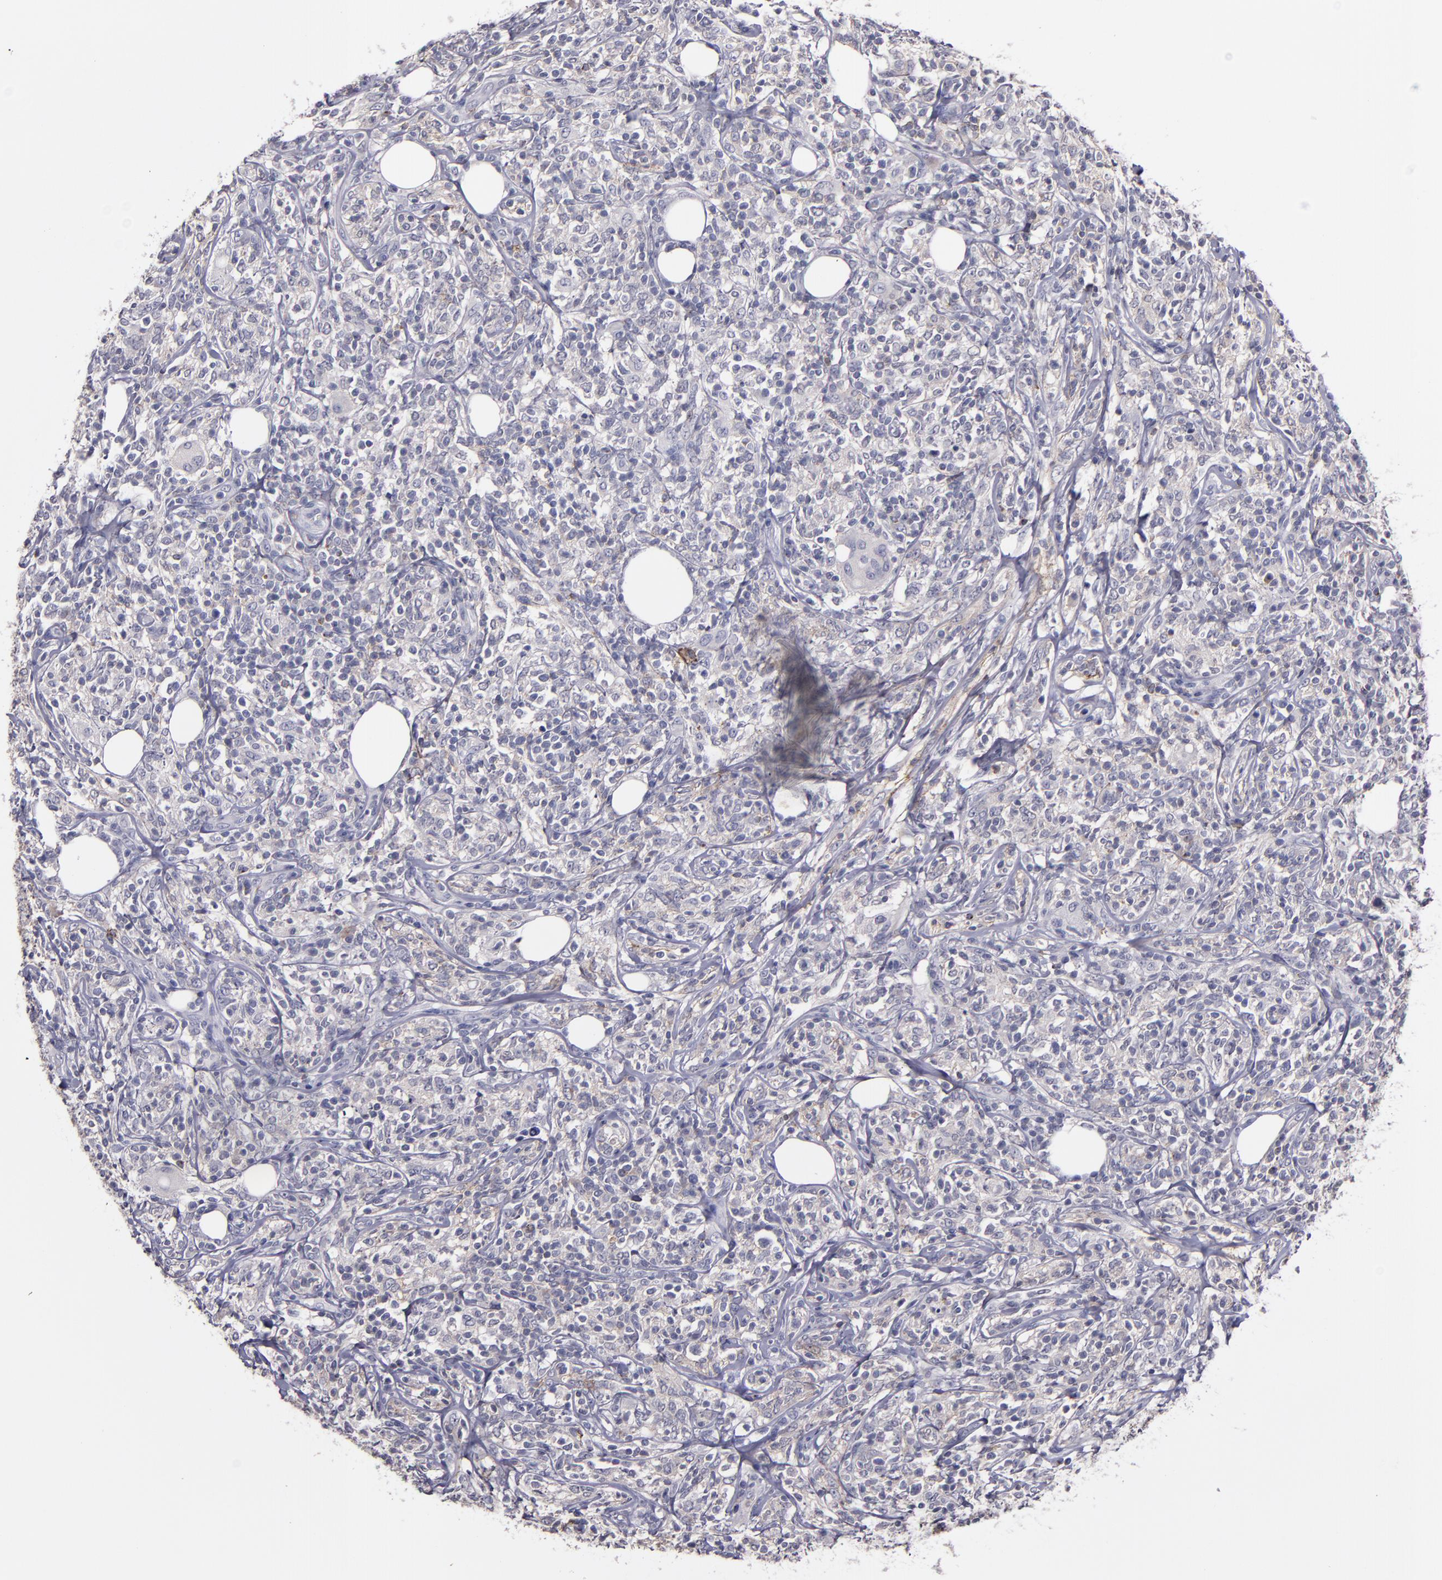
{"staining": {"intensity": "negative", "quantity": "none", "location": "none"}, "tissue": "lymphoma", "cell_type": "Tumor cells", "image_type": "cancer", "snomed": [{"axis": "morphology", "description": "Malignant lymphoma, non-Hodgkin's type, High grade"}, {"axis": "topography", "description": "Lymph node"}], "caption": "Malignant lymphoma, non-Hodgkin's type (high-grade) stained for a protein using immunohistochemistry shows no staining tumor cells.", "gene": "MFGE8", "patient": {"sex": "female", "age": 84}}